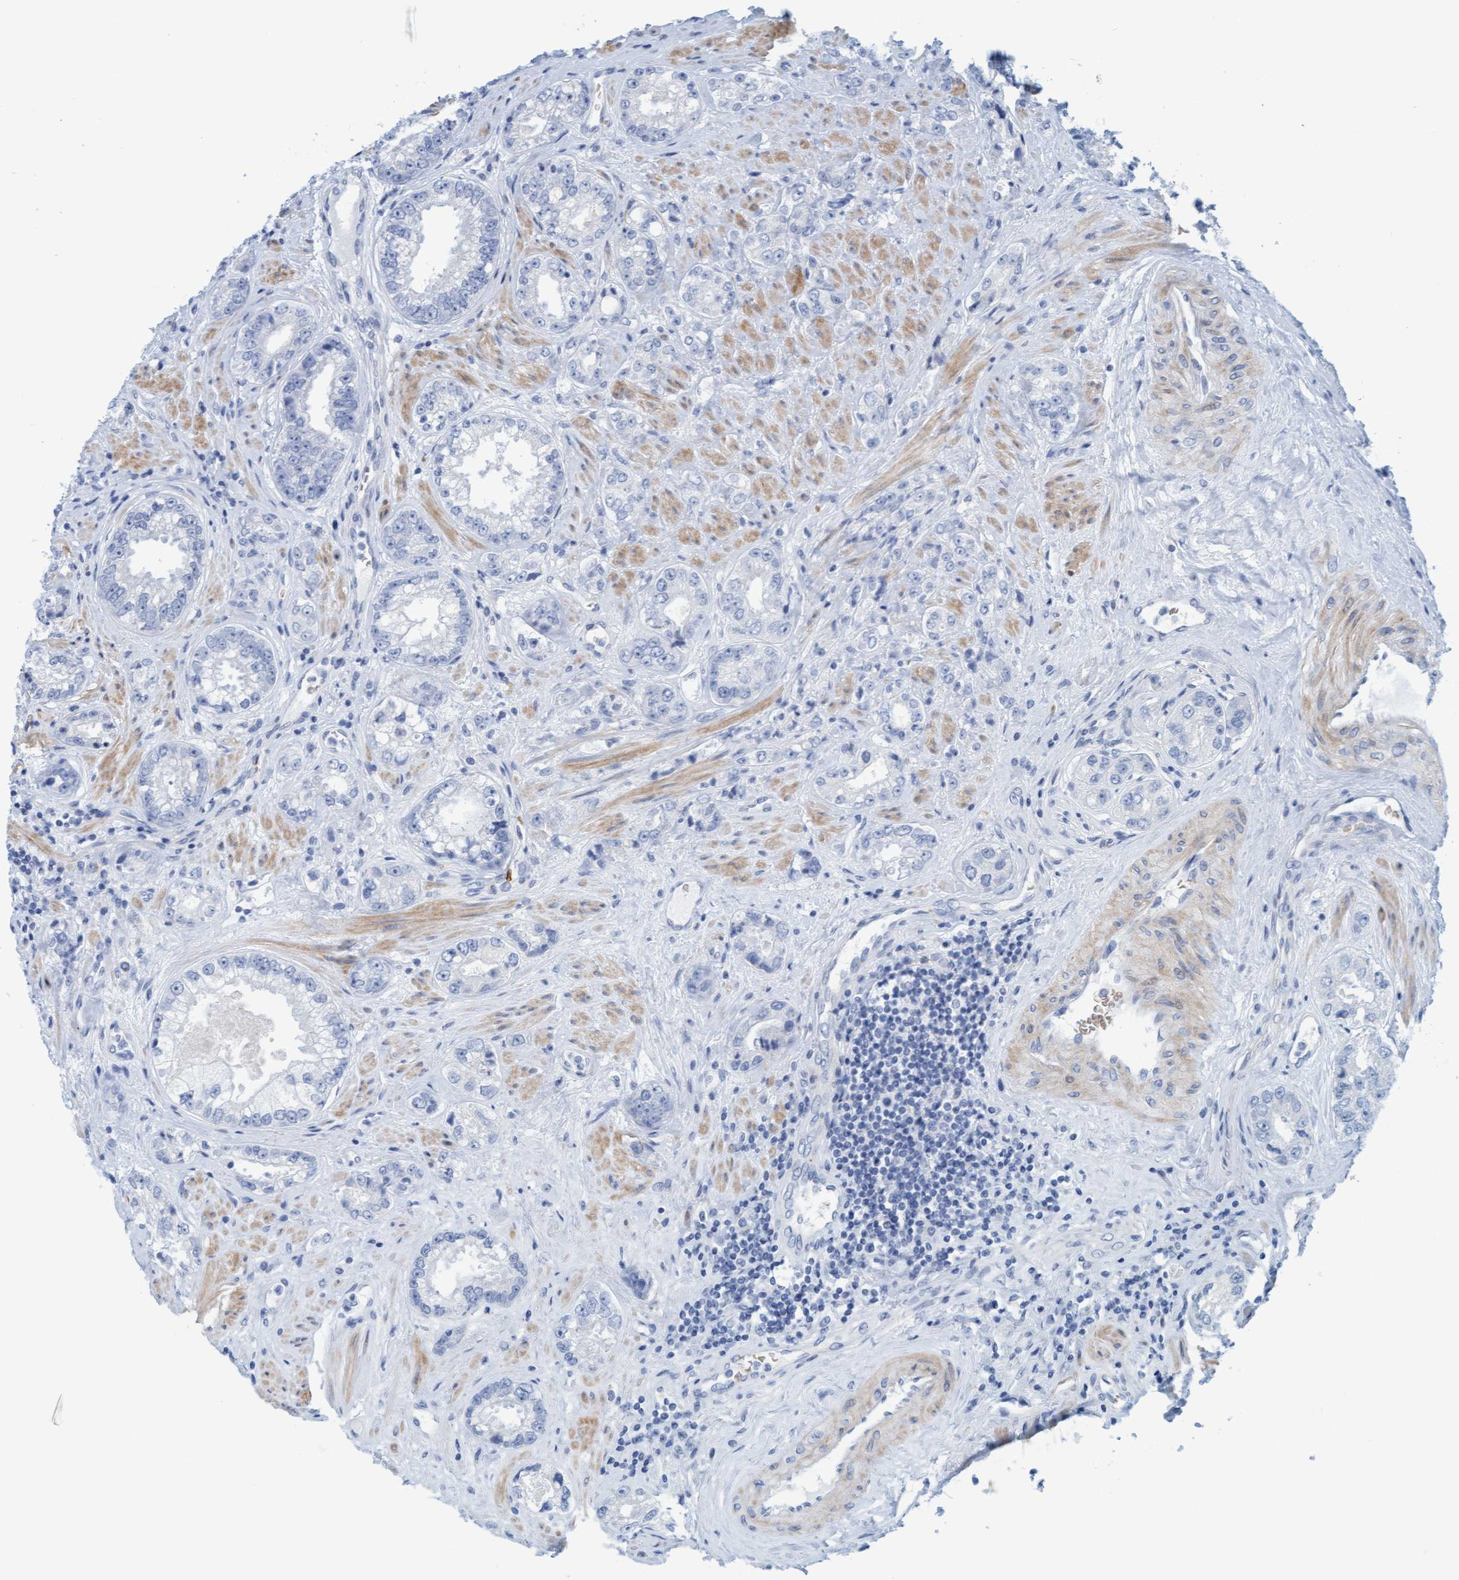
{"staining": {"intensity": "negative", "quantity": "none", "location": "none"}, "tissue": "prostate cancer", "cell_type": "Tumor cells", "image_type": "cancer", "snomed": [{"axis": "morphology", "description": "Adenocarcinoma, High grade"}, {"axis": "topography", "description": "Prostate"}], "caption": "A high-resolution micrograph shows immunohistochemistry staining of prostate cancer (high-grade adenocarcinoma), which demonstrates no significant staining in tumor cells. (DAB (3,3'-diaminobenzidine) IHC with hematoxylin counter stain).", "gene": "P2RX5", "patient": {"sex": "male", "age": 61}}